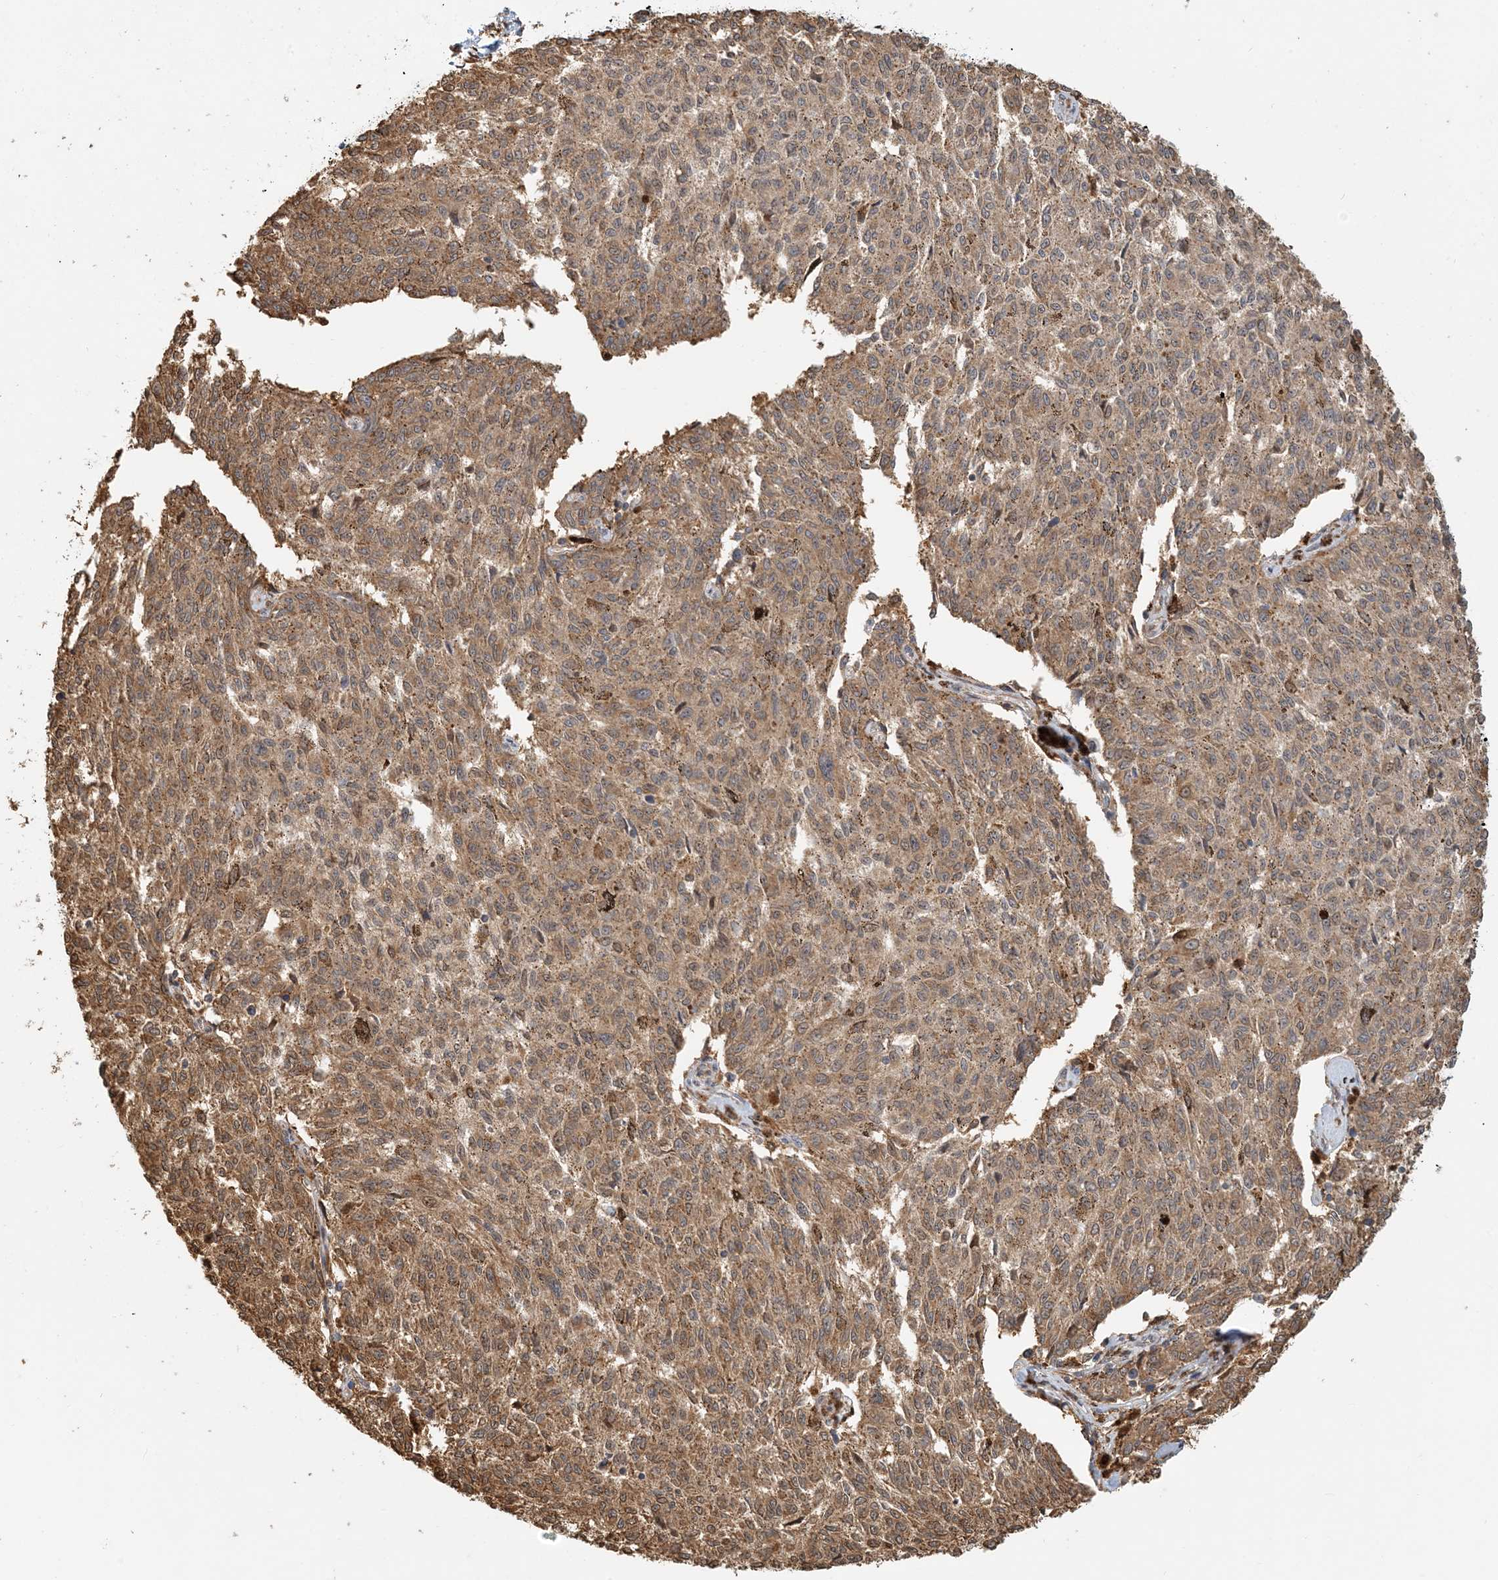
{"staining": {"intensity": "moderate", "quantity": ">75%", "location": "cytoplasmic/membranous"}, "tissue": "melanoma", "cell_type": "Tumor cells", "image_type": "cancer", "snomed": [{"axis": "morphology", "description": "Malignant melanoma, NOS"}, {"axis": "topography", "description": "Skin"}], "caption": "The histopathology image exhibits immunohistochemical staining of melanoma. There is moderate cytoplasmic/membranous positivity is appreciated in approximately >75% of tumor cells. (DAB (3,3'-diaminobenzidine) IHC with brightfield microscopy, high magnification).", "gene": "HNMT", "patient": {"sex": "female", "age": 72}}